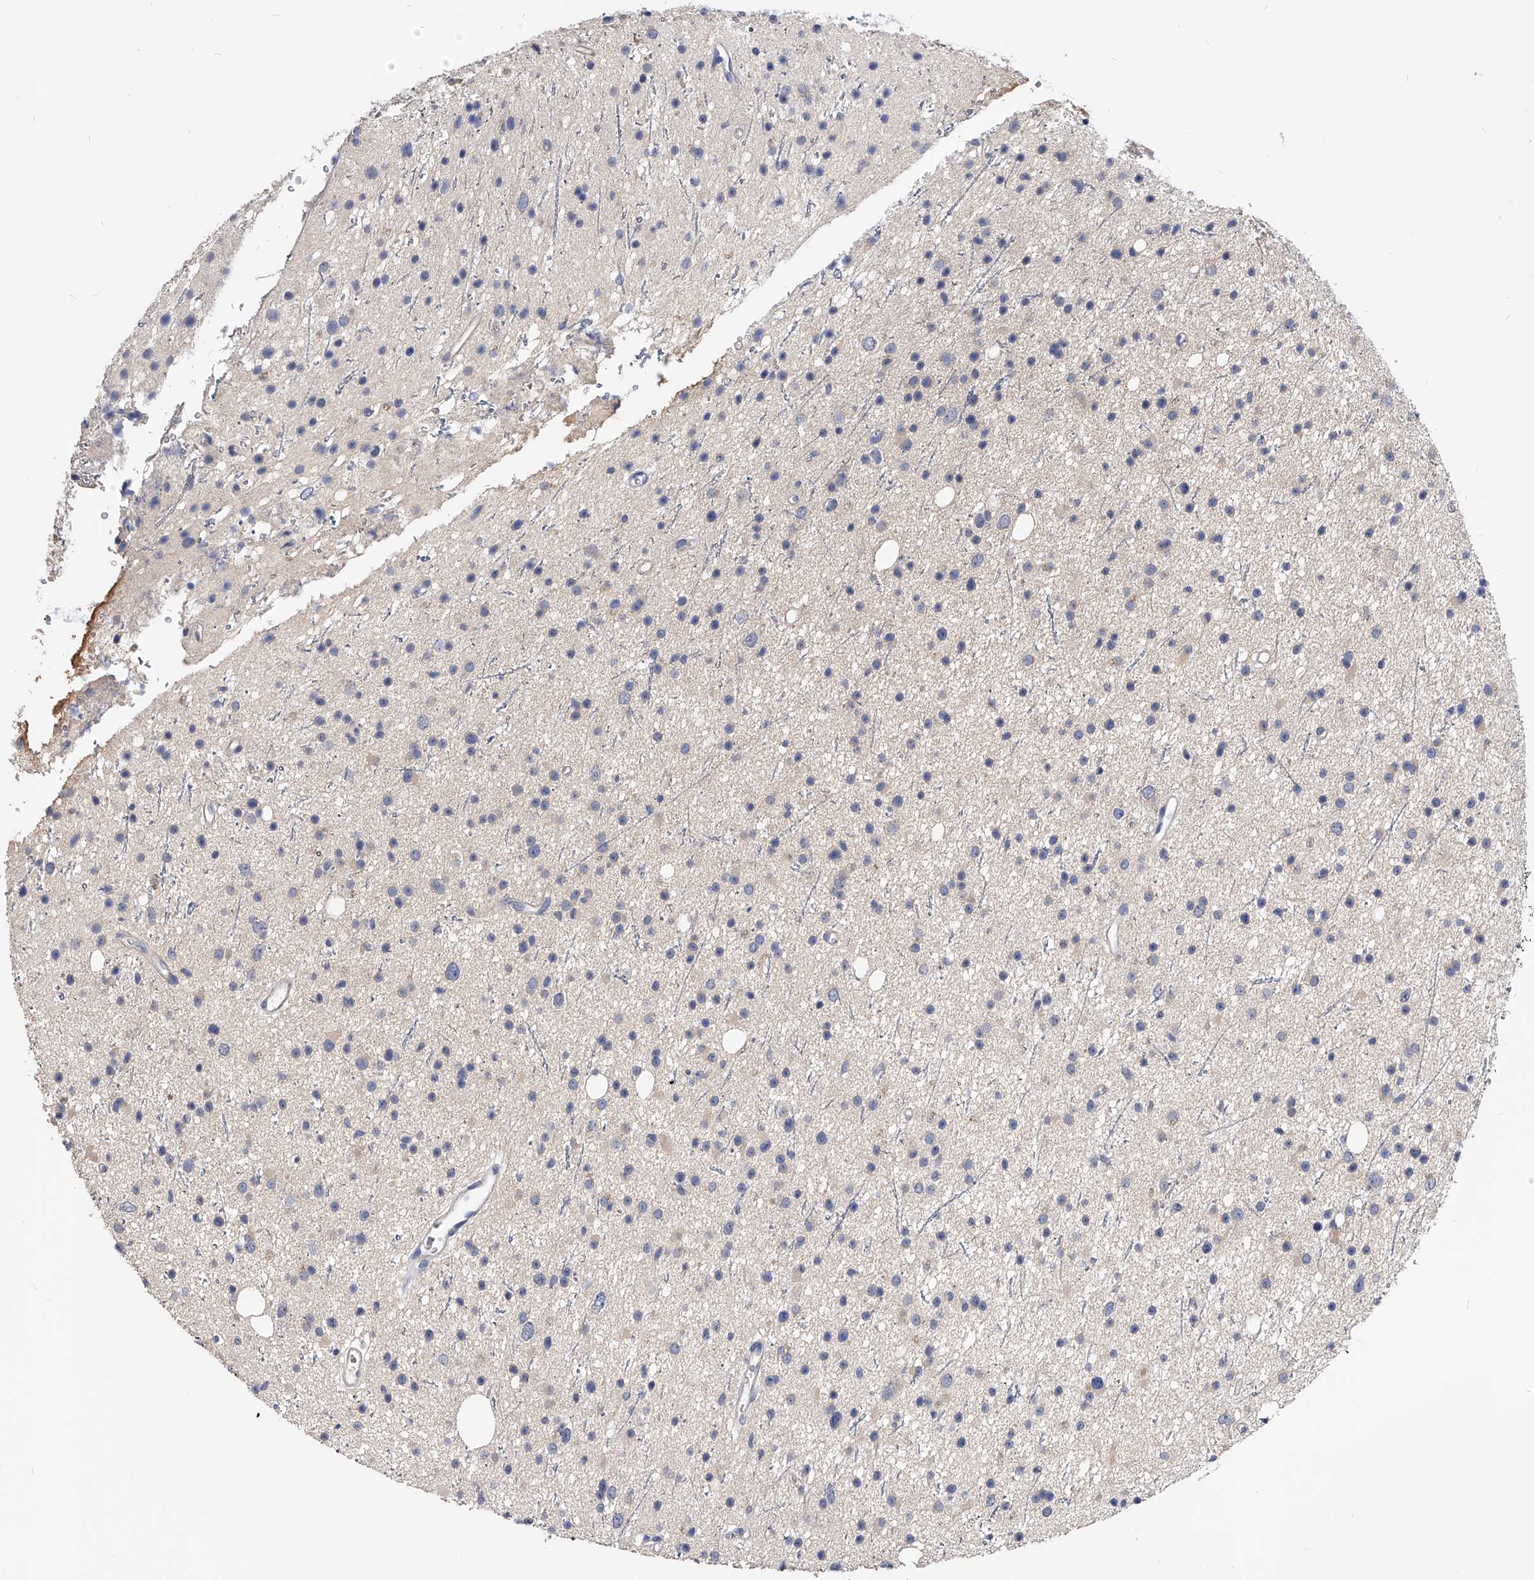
{"staining": {"intensity": "negative", "quantity": "none", "location": "none"}, "tissue": "glioma", "cell_type": "Tumor cells", "image_type": "cancer", "snomed": [{"axis": "morphology", "description": "Glioma, malignant, Low grade"}, {"axis": "topography", "description": "Cerebral cortex"}], "caption": "The immunohistochemistry micrograph has no significant staining in tumor cells of glioma tissue.", "gene": "APEH", "patient": {"sex": "female", "age": 39}}